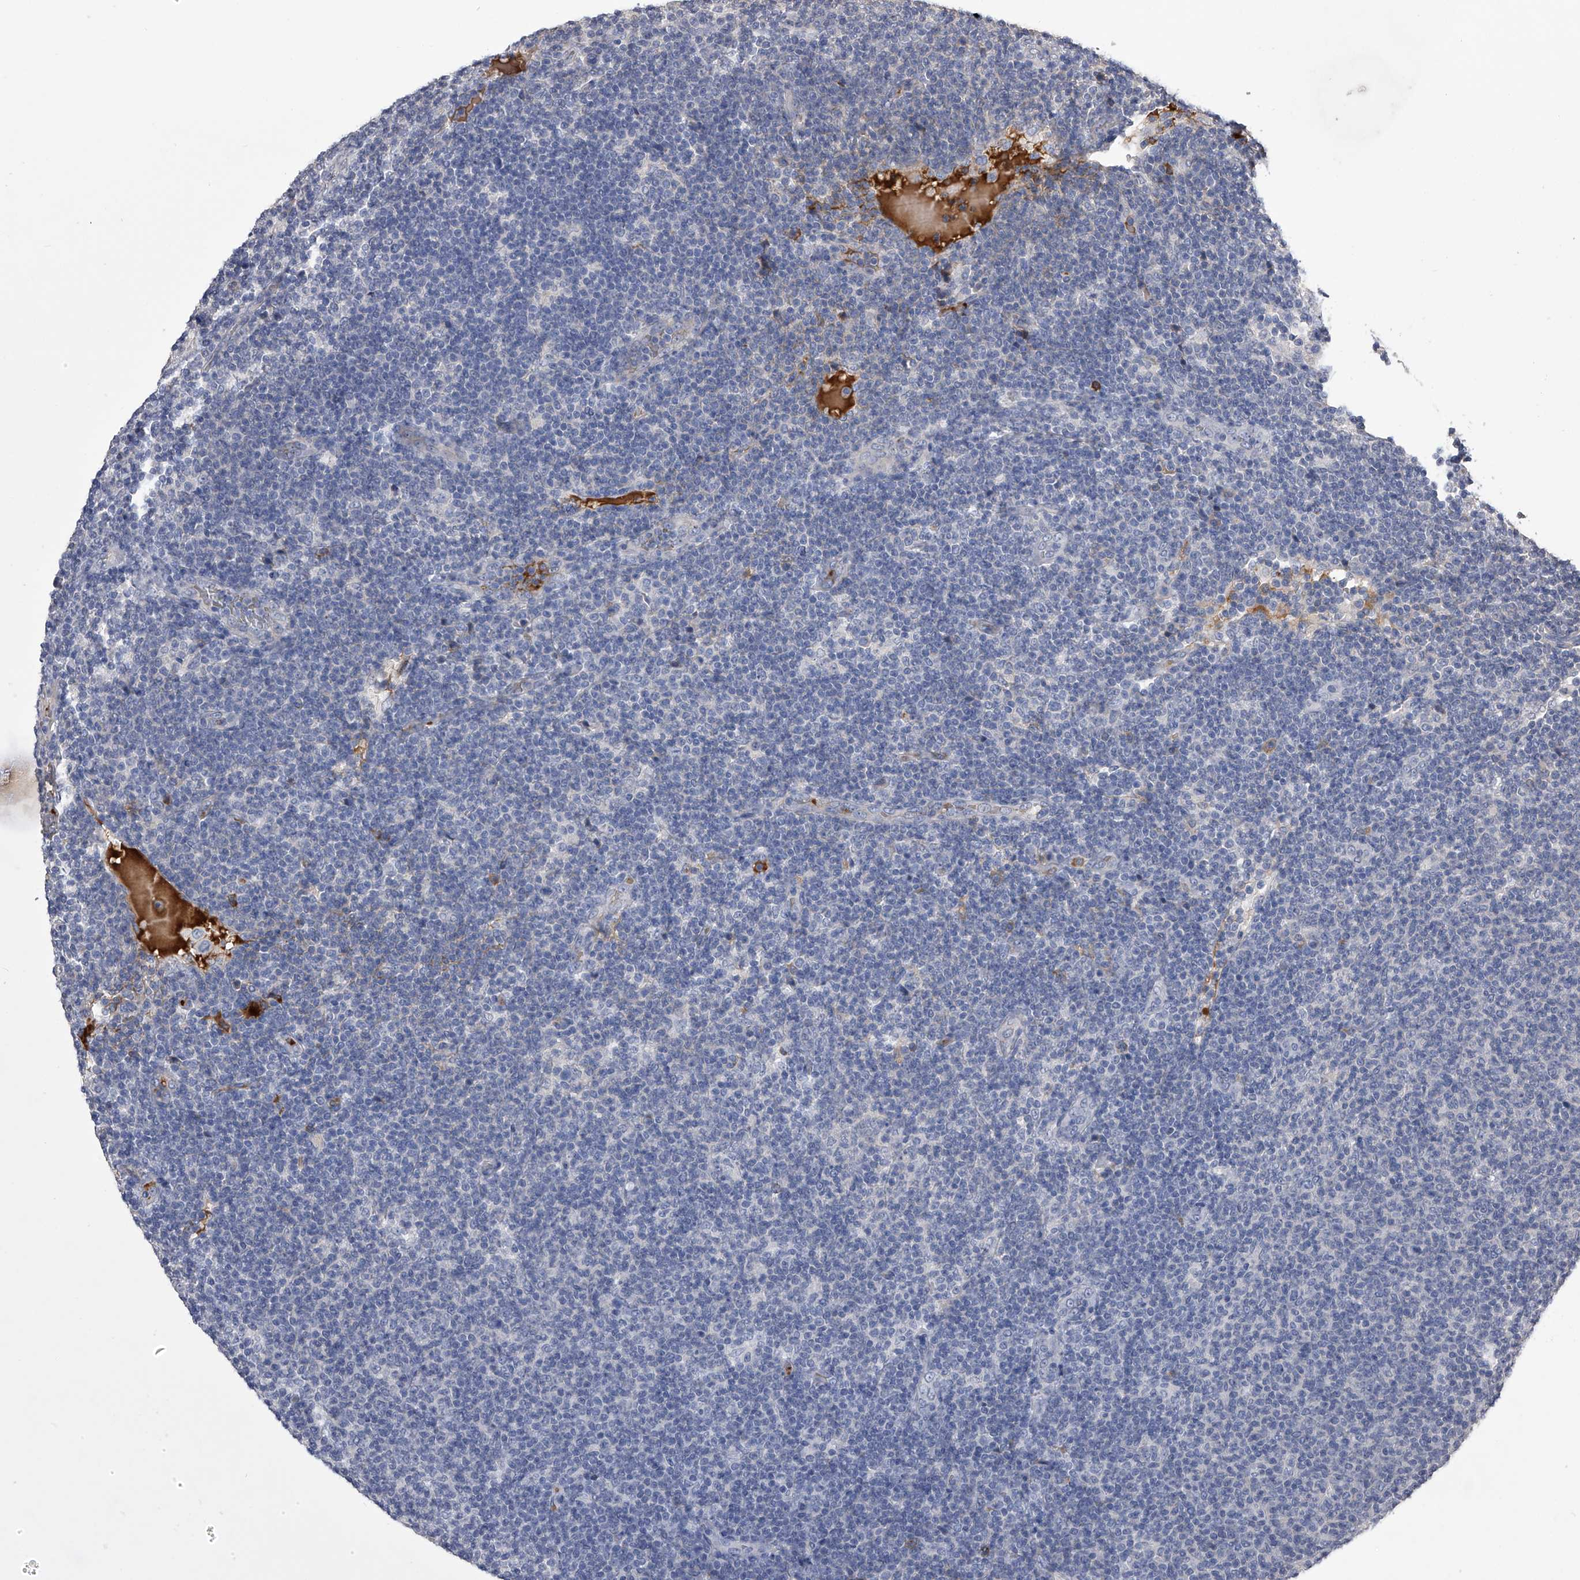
{"staining": {"intensity": "negative", "quantity": "none", "location": "none"}, "tissue": "lymphoma", "cell_type": "Tumor cells", "image_type": "cancer", "snomed": [{"axis": "morphology", "description": "Malignant lymphoma, non-Hodgkin's type, Low grade"}, {"axis": "topography", "description": "Lymph node"}], "caption": "Immunohistochemical staining of lymphoma shows no significant positivity in tumor cells.", "gene": "MDN1", "patient": {"sex": "male", "age": 66}}